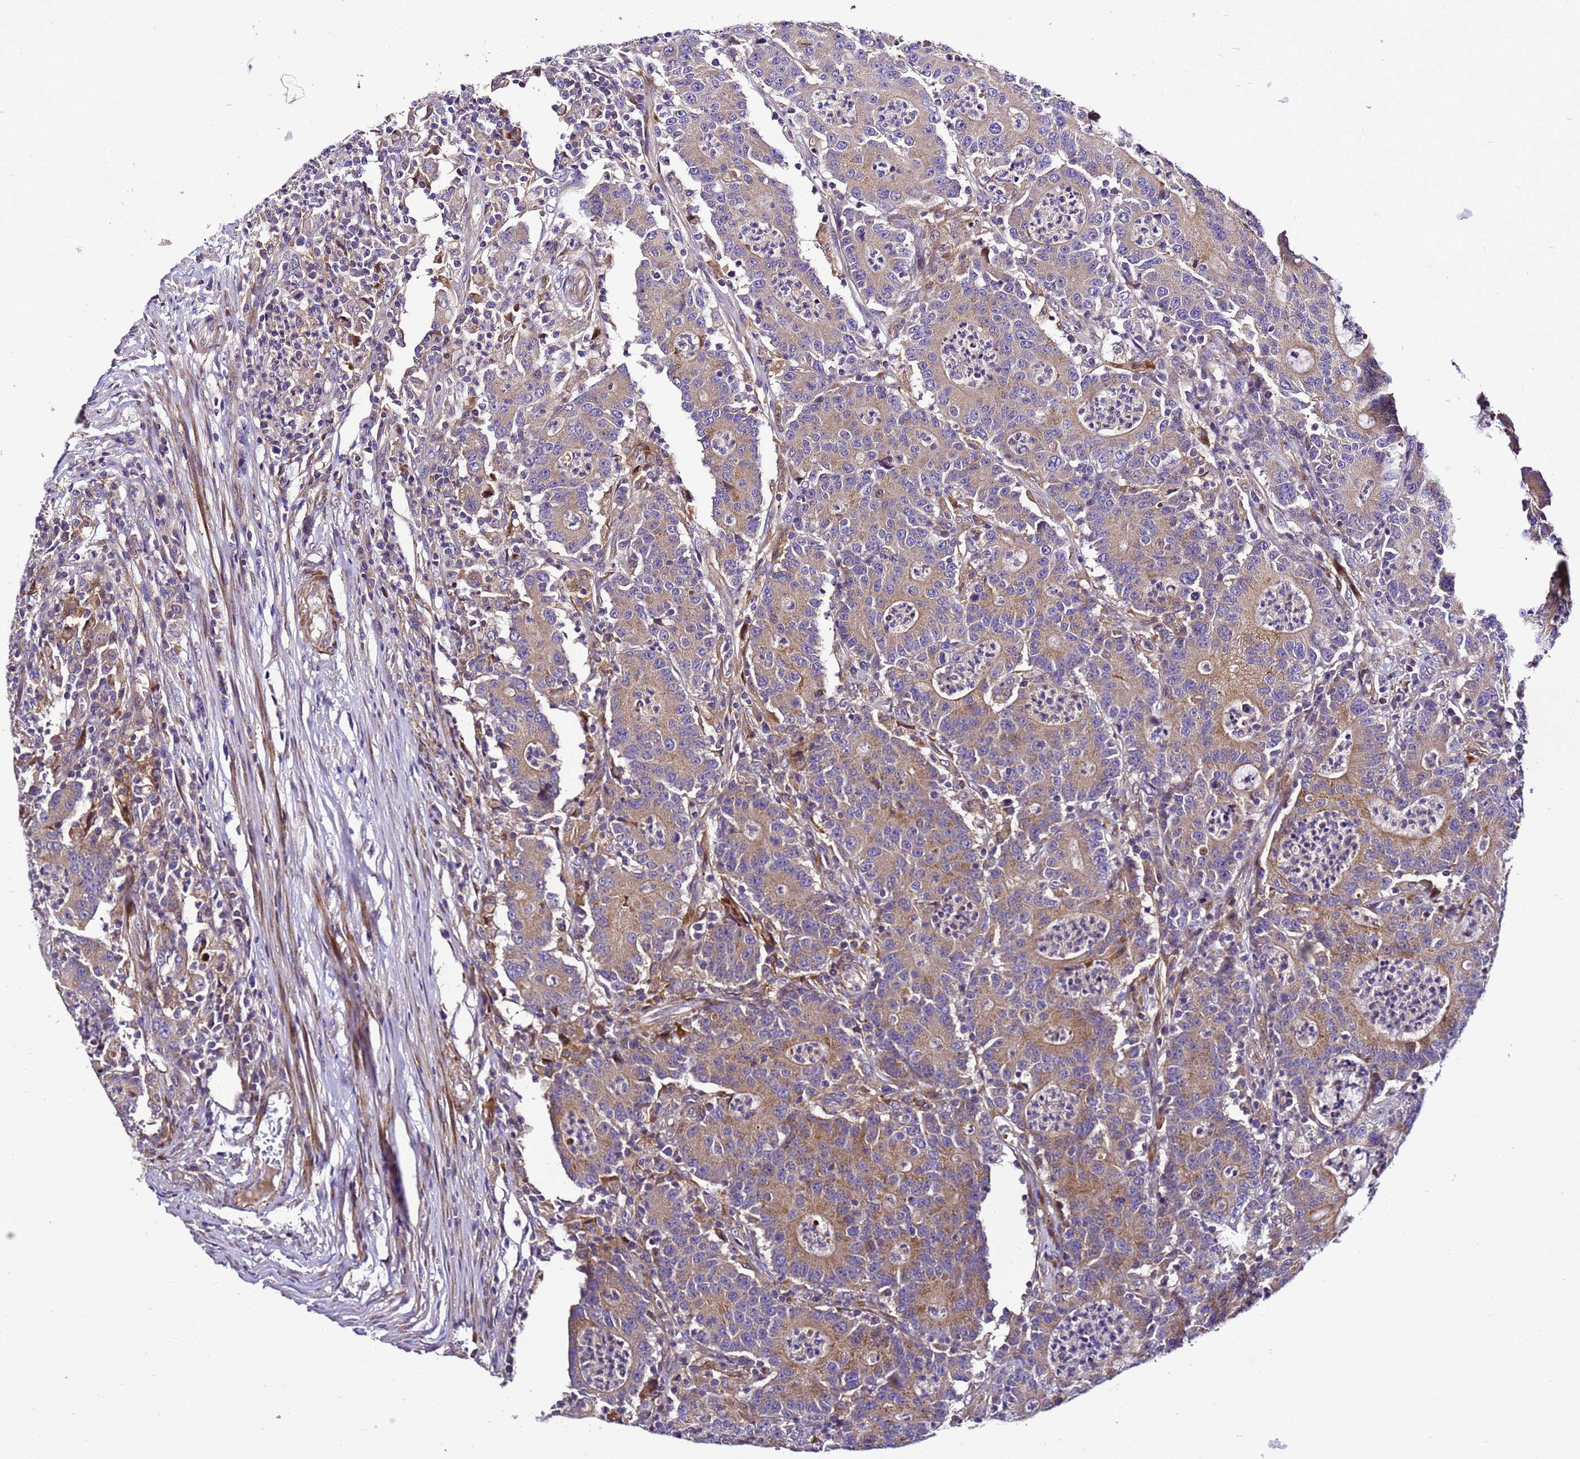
{"staining": {"intensity": "moderate", "quantity": ">75%", "location": "cytoplasmic/membranous"}, "tissue": "colorectal cancer", "cell_type": "Tumor cells", "image_type": "cancer", "snomed": [{"axis": "morphology", "description": "Adenocarcinoma, NOS"}, {"axis": "topography", "description": "Colon"}], "caption": "This micrograph shows immunohistochemistry staining of human colorectal cancer (adenocarcinoma), with medium moderate cytoplasmic/membranous positivity in approximately >75% of tumor cells.", "gene": "ZNF417", "patient": {"sex": "male", "age": 83}}